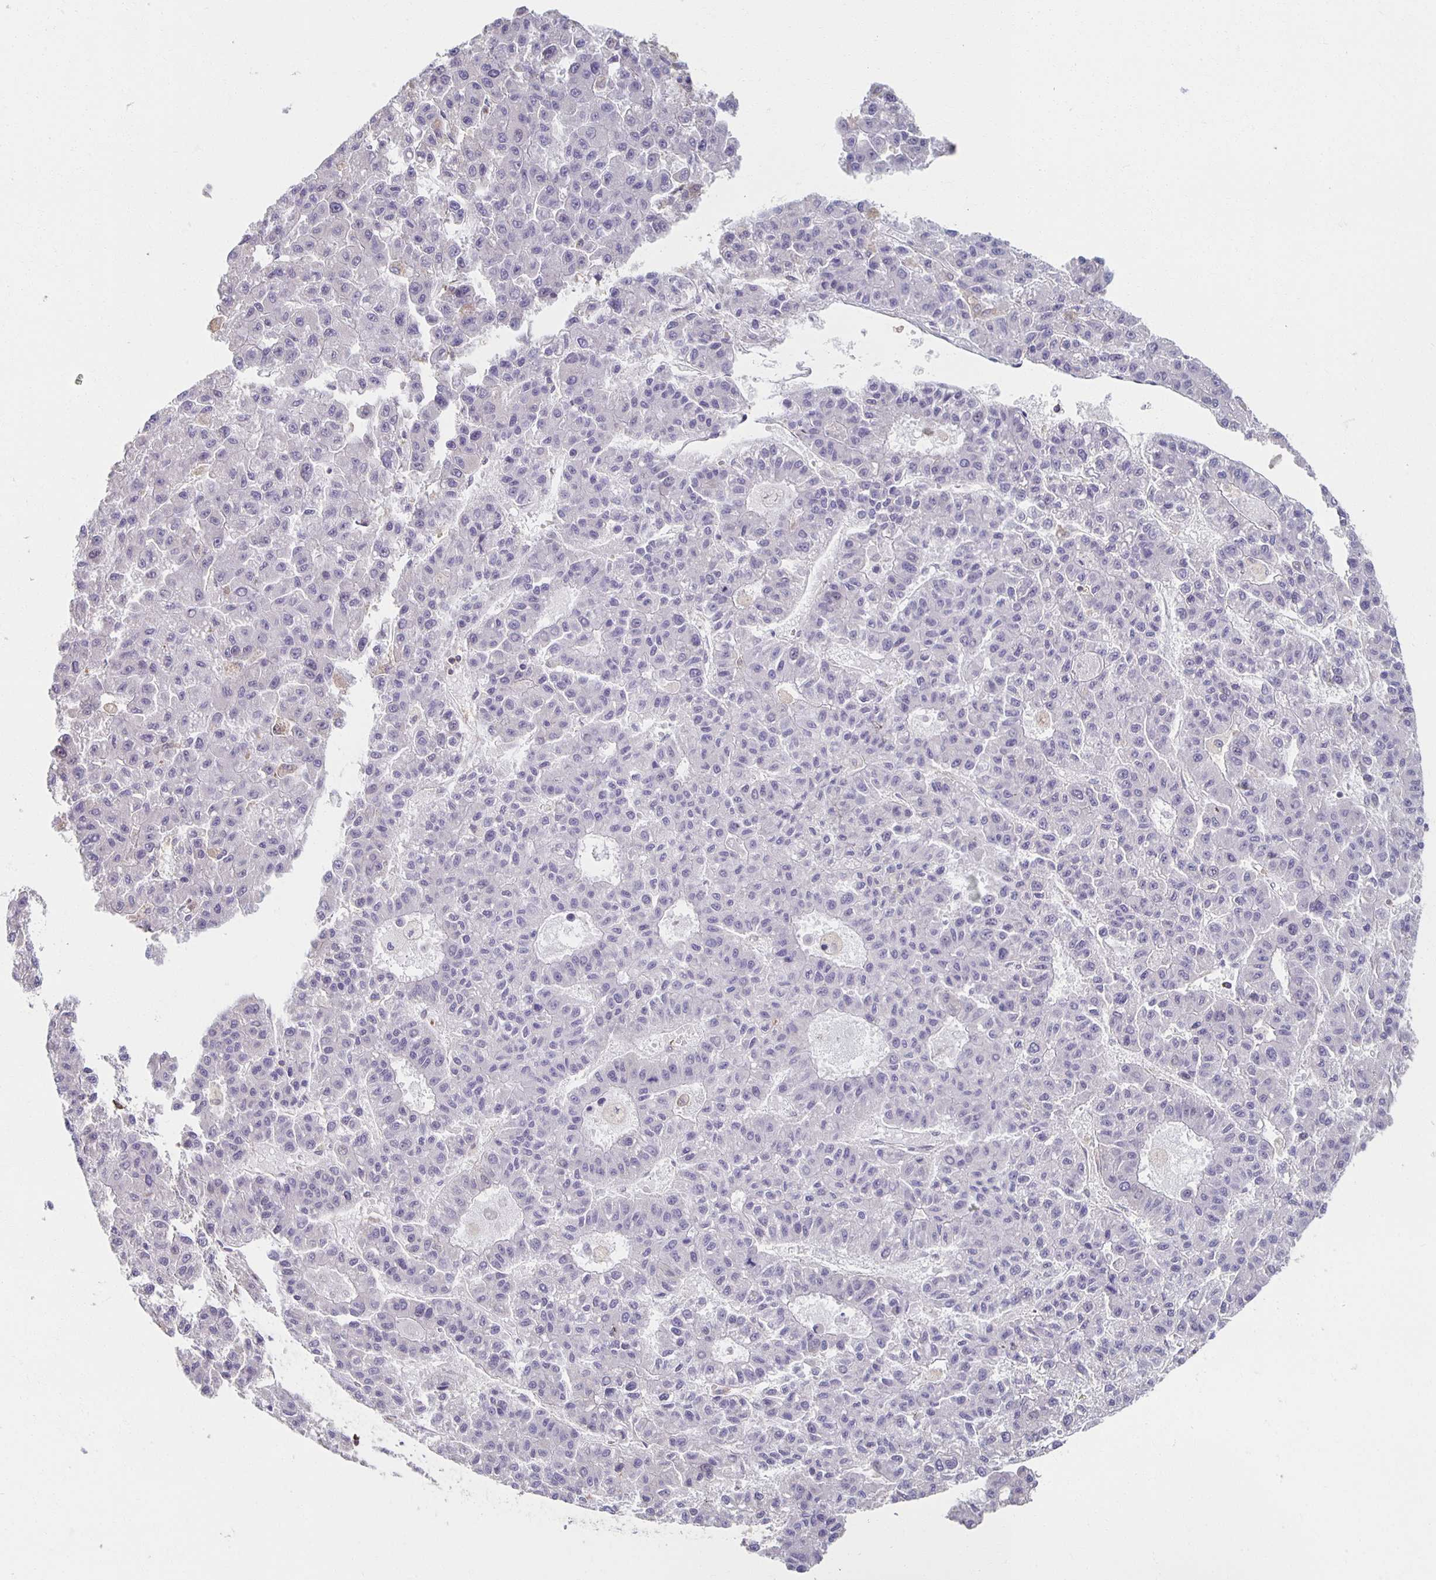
{"staining": {"intensity": "negative", "quantity": "none", "location": "none"}, "tissue": "liver cancer", "cell_type": "Tumor cells", "image_type": "cancer", "snomed": [{"axis": "morphology", "description": "Carcinoma, Hepatocellular, NOS"}, {"axis": "topography", "description": "Liver"}], "caption": "Tumor cells show no significant protein expression in liver cancer.", "gene": "ZNF692", "patient": {"sex": "male", "age": 70}}